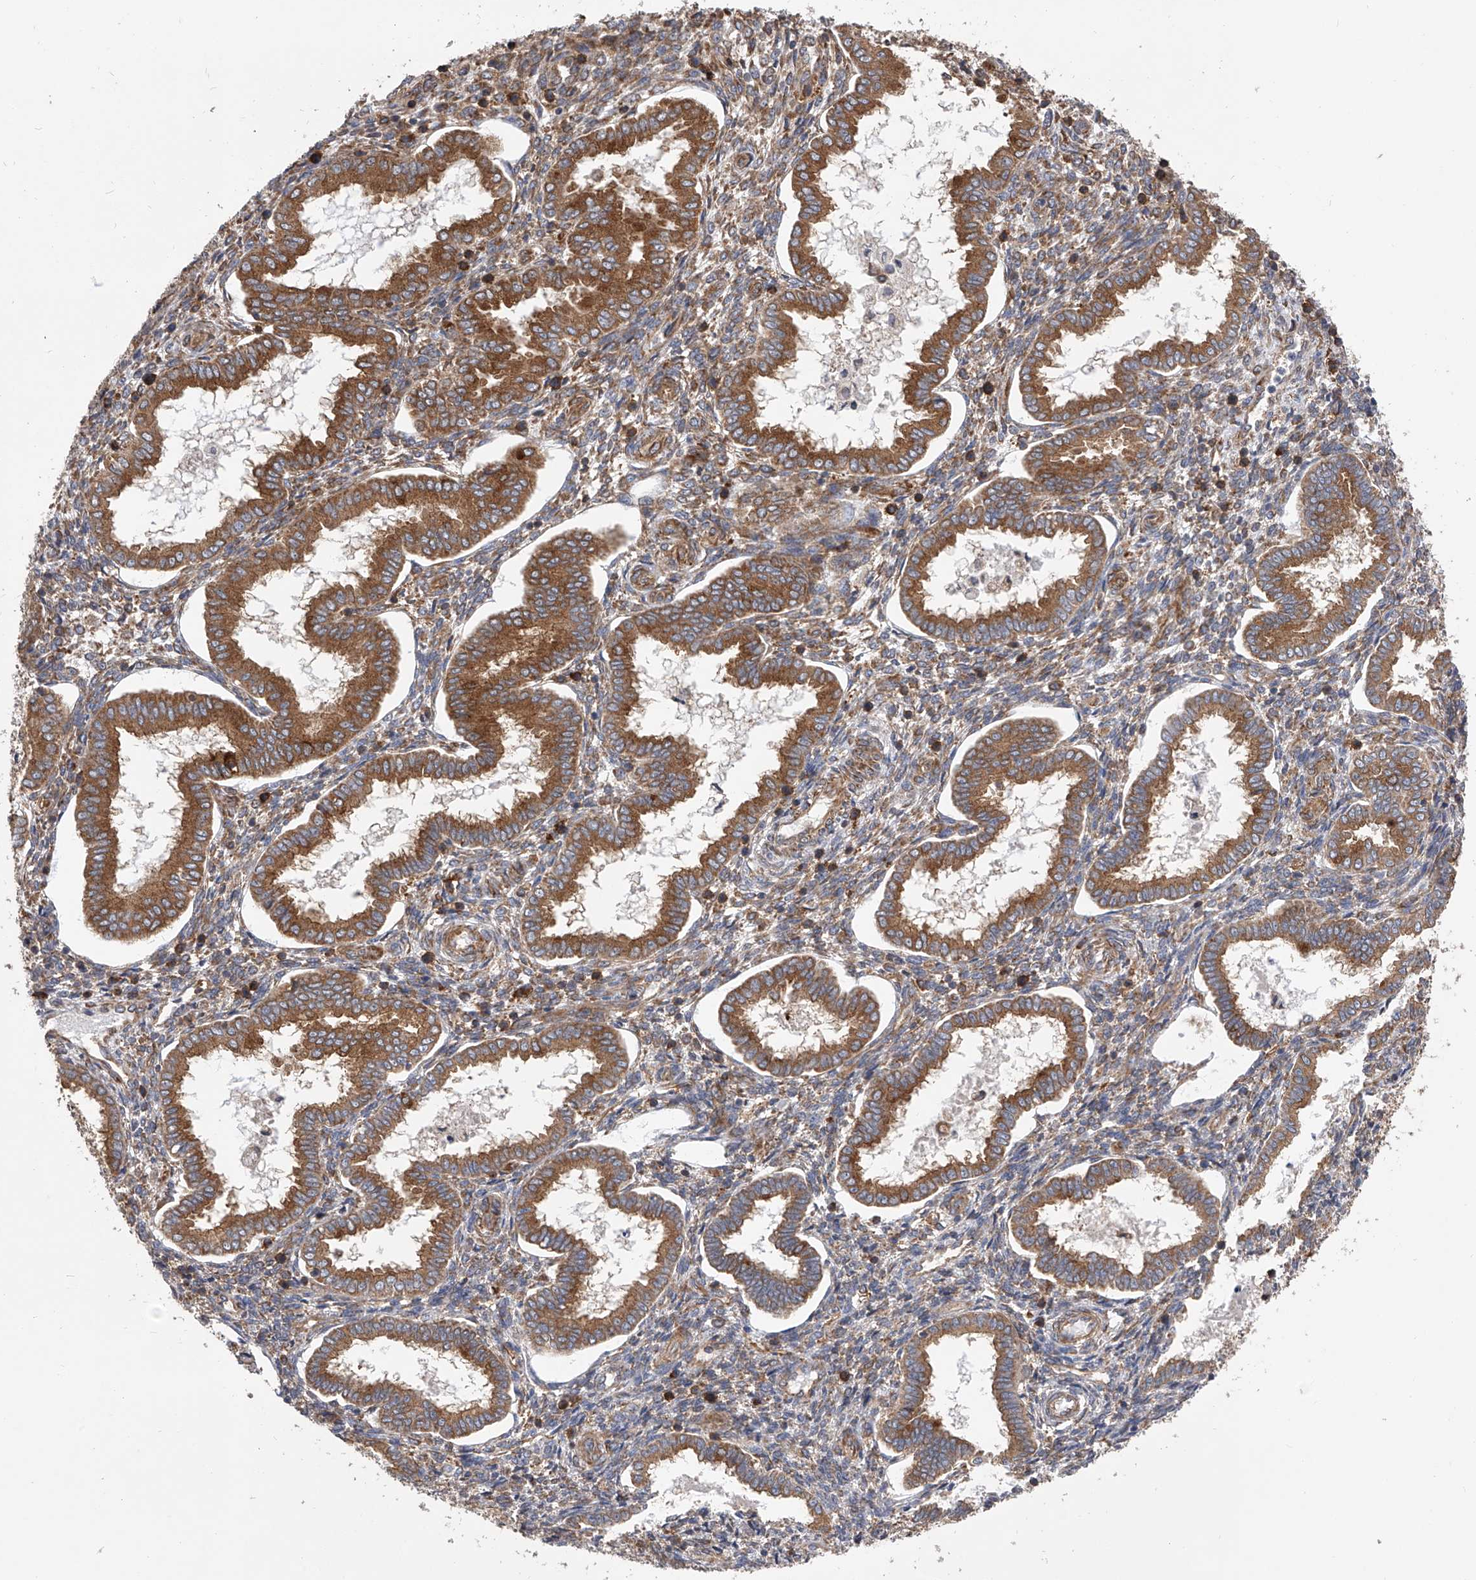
{"staining": {"intensity": "moderate", "quantity": ">75%", "location": "cytoplasmic/membranous"}, "tissue": "endometrium", "cell_type": "Cells in endometrial stroma", "image_type": "normal", "snomed": [{"axis": "morphology", "description": "Normal tissue, NOS"}, {"axis": "topography", "description": "Endometrium"}], "caption": "This photomicrograph shows normal endometrium stained with IHC to label a protein in brown. The cytoplasmic/membranous of cells in endometrial stroma show moderate positivity for the protein. Nuclei are counter-stained blue.", "gene": "CFAP410", "patient": {"sex": "female", "age": 24}}